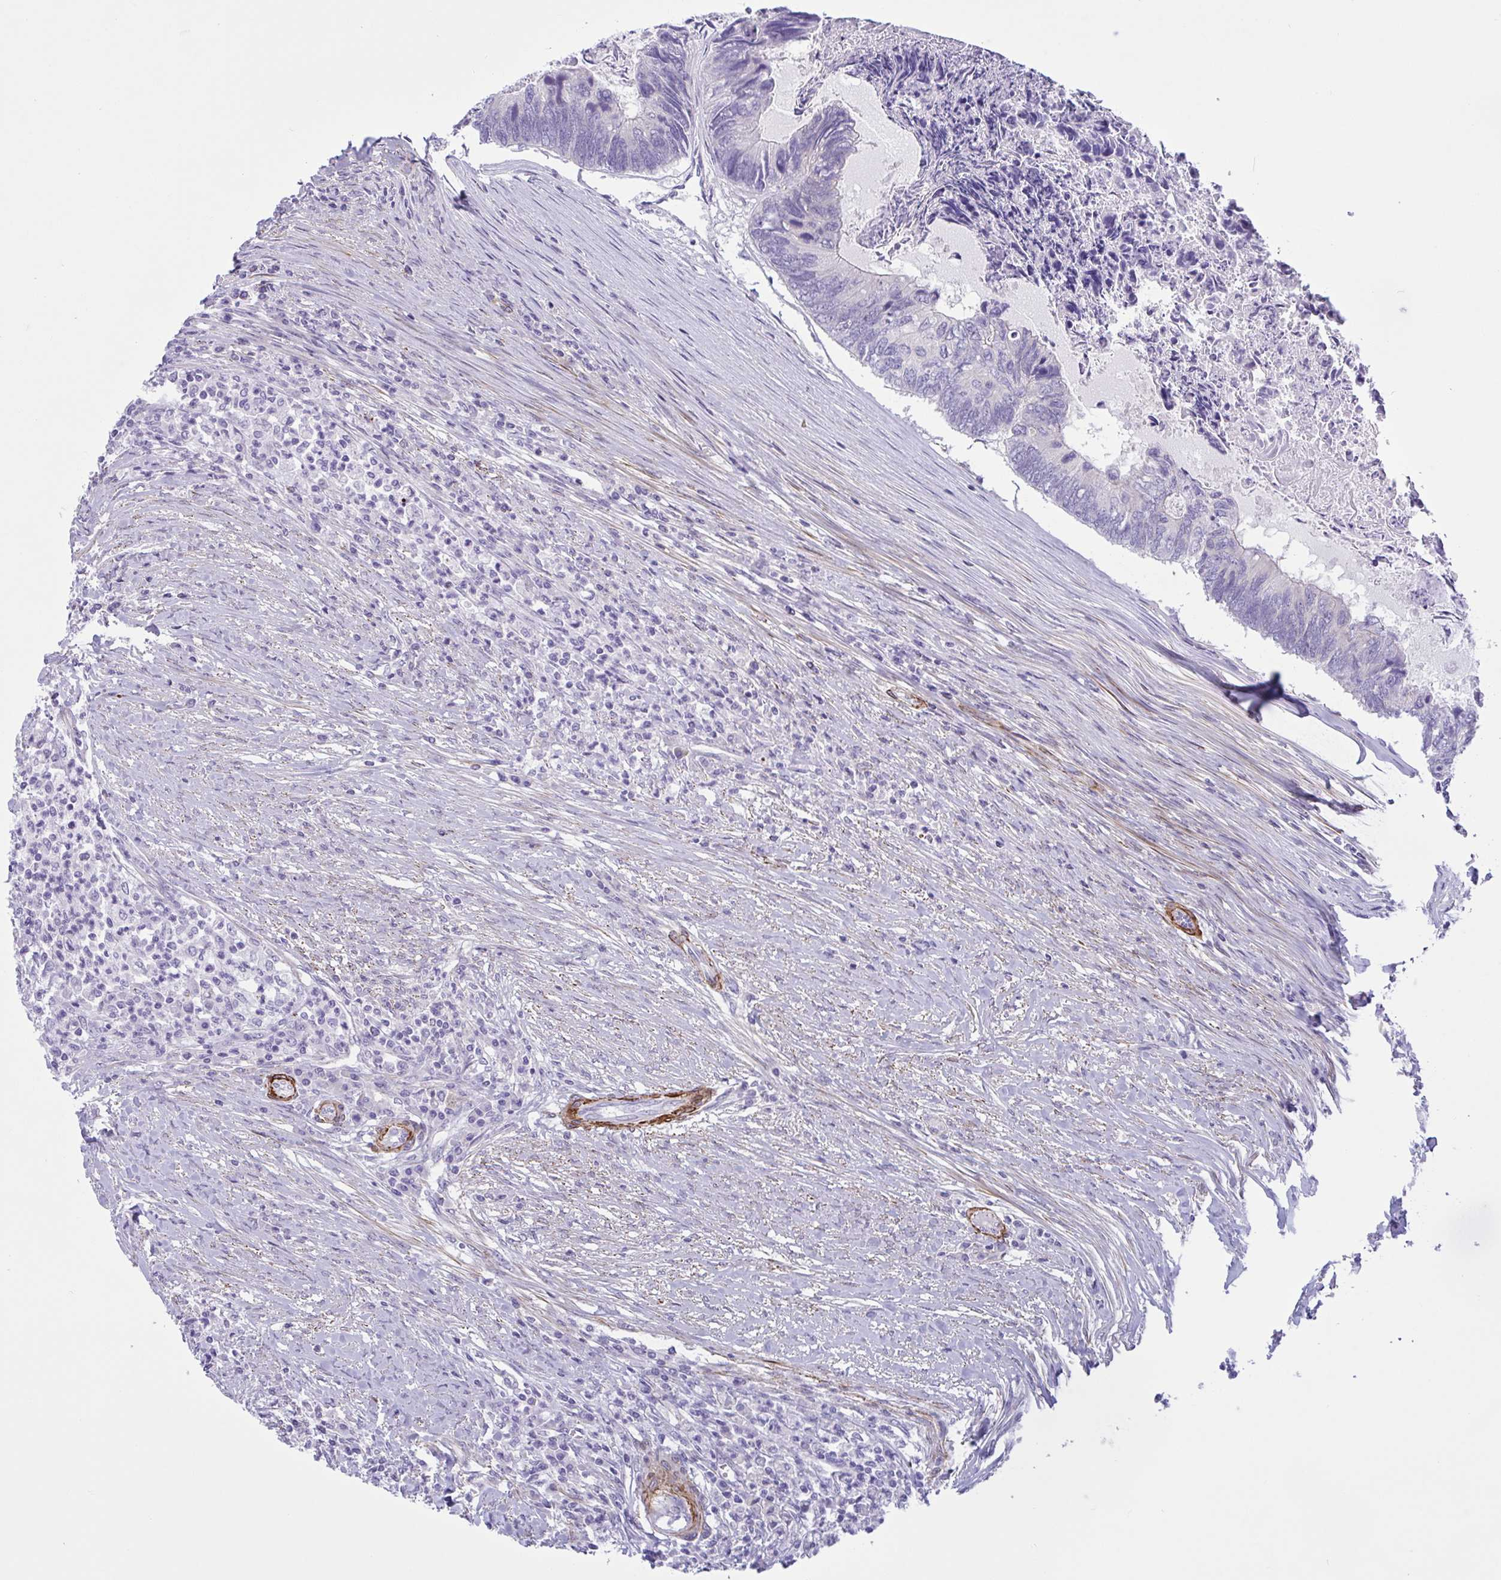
{"staining": {"intensity": "negative", "quantity": "none", "location": "none"}, "tissue": "colorectal cancer", "cell_type": "Tumor cells", "image_type": "cancer", "snomed": [{"axis": "morphology", "description": "Adenocarcinoma, NOS"}, {"axis": "topography", "description": "Colon"}], "caption": "A high-resolution micrograph shows IHC staining of colorectal cancer (adenocarcinoma), which exhibits no significant expression in tumor cells.", "gene": "AHCYL2", "patient": {"sex": "female", "age": 67}}